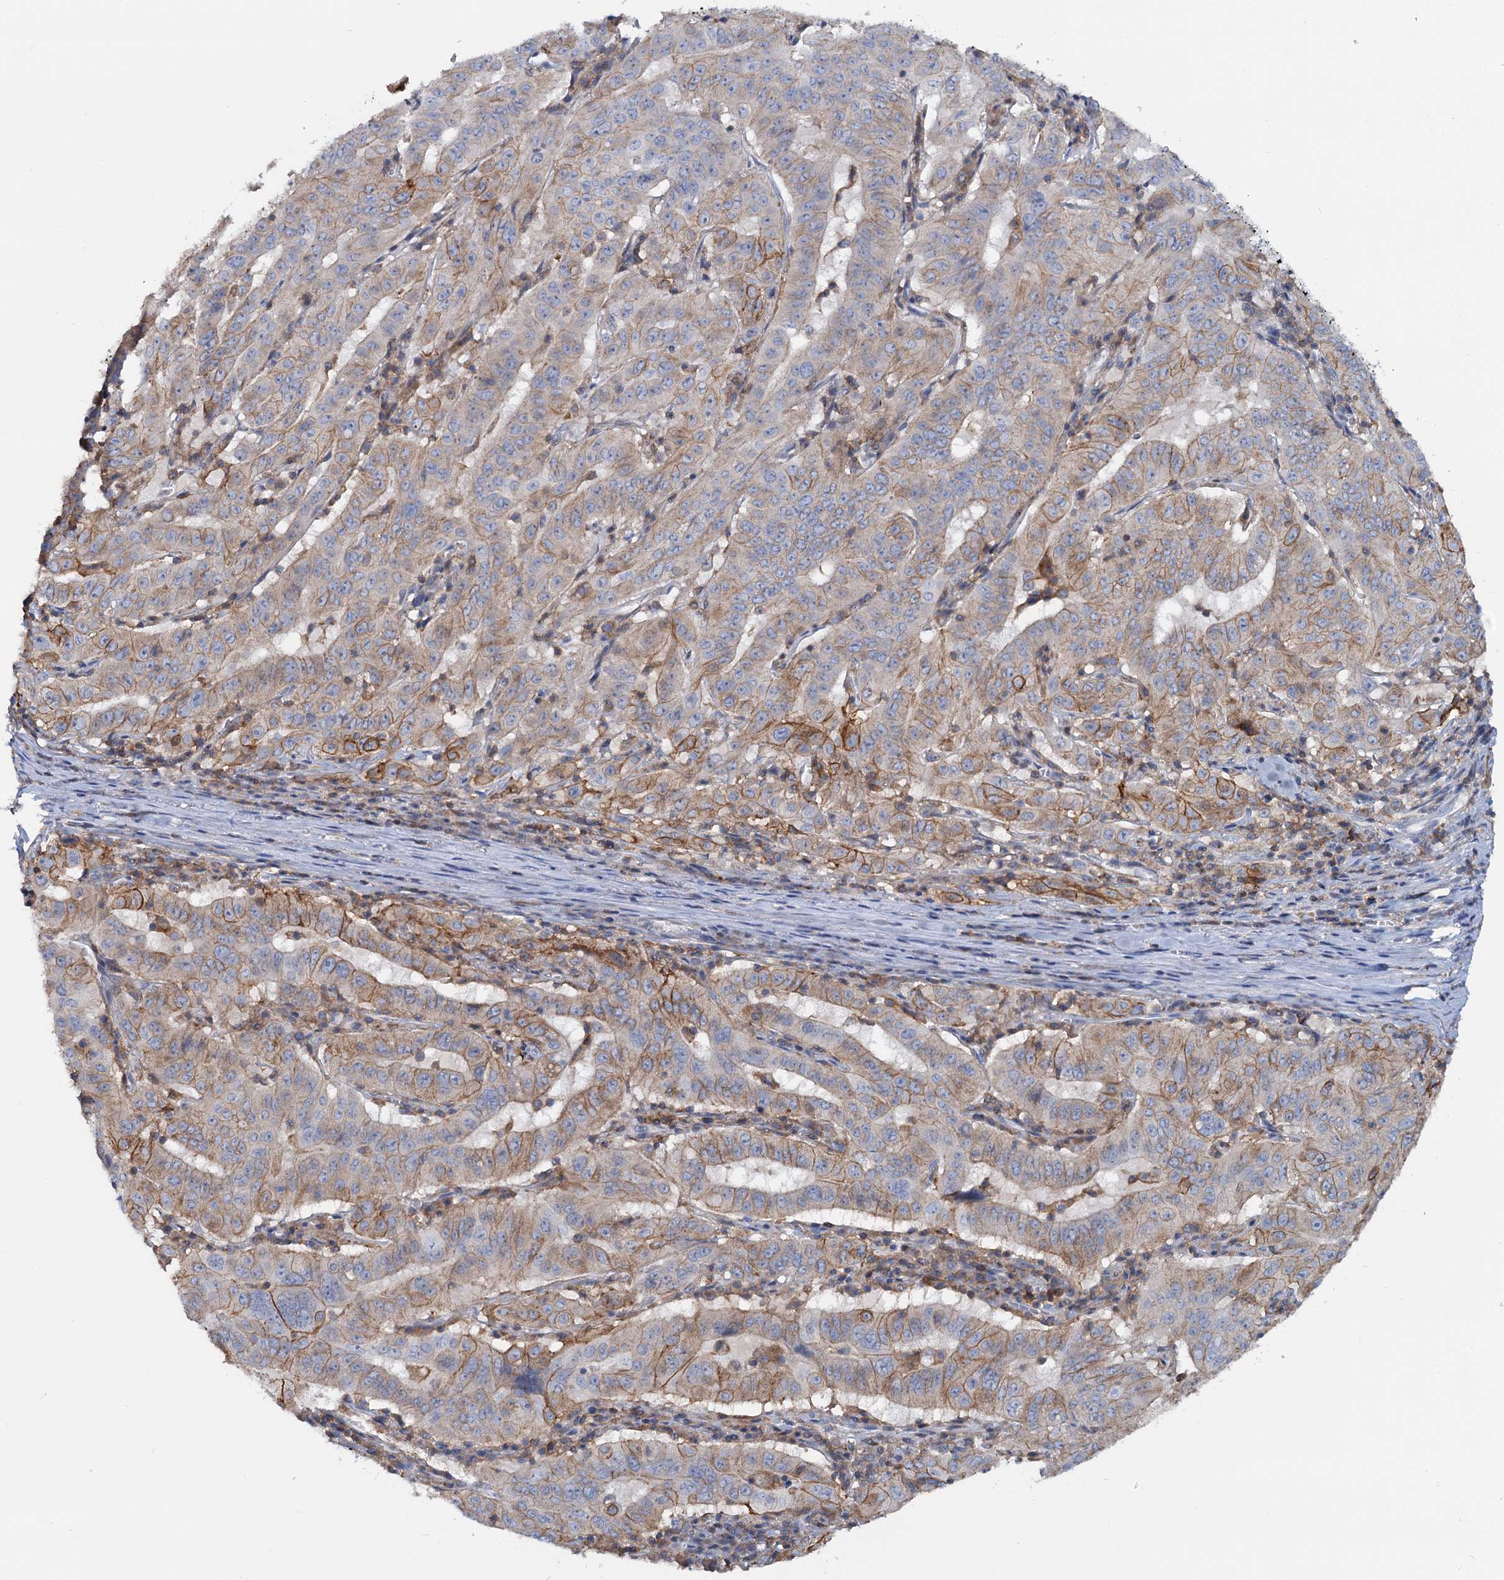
{"staining": {"intensity": "moderate", "quantity": "25%-75%", "location": "cytoplasmic/membranous"}, "tissue": "pancreatic cancer", "cell_type": "Tumor cells", "image_type": "cancer", "snomed": [{"axis": "morphology", "description": "Adenocarcinoma, NOS"}, {"axis": "topography", "description": "Pancreas"}], "caption": "Moderate cytoplasmic/membranous expression for a protein is present in about 25%-75% of tumor cells of pancreatic adenocarcinoma using IHC.", "gene": "LRCH4", "patient": {"sex": "male", "age": 63}}